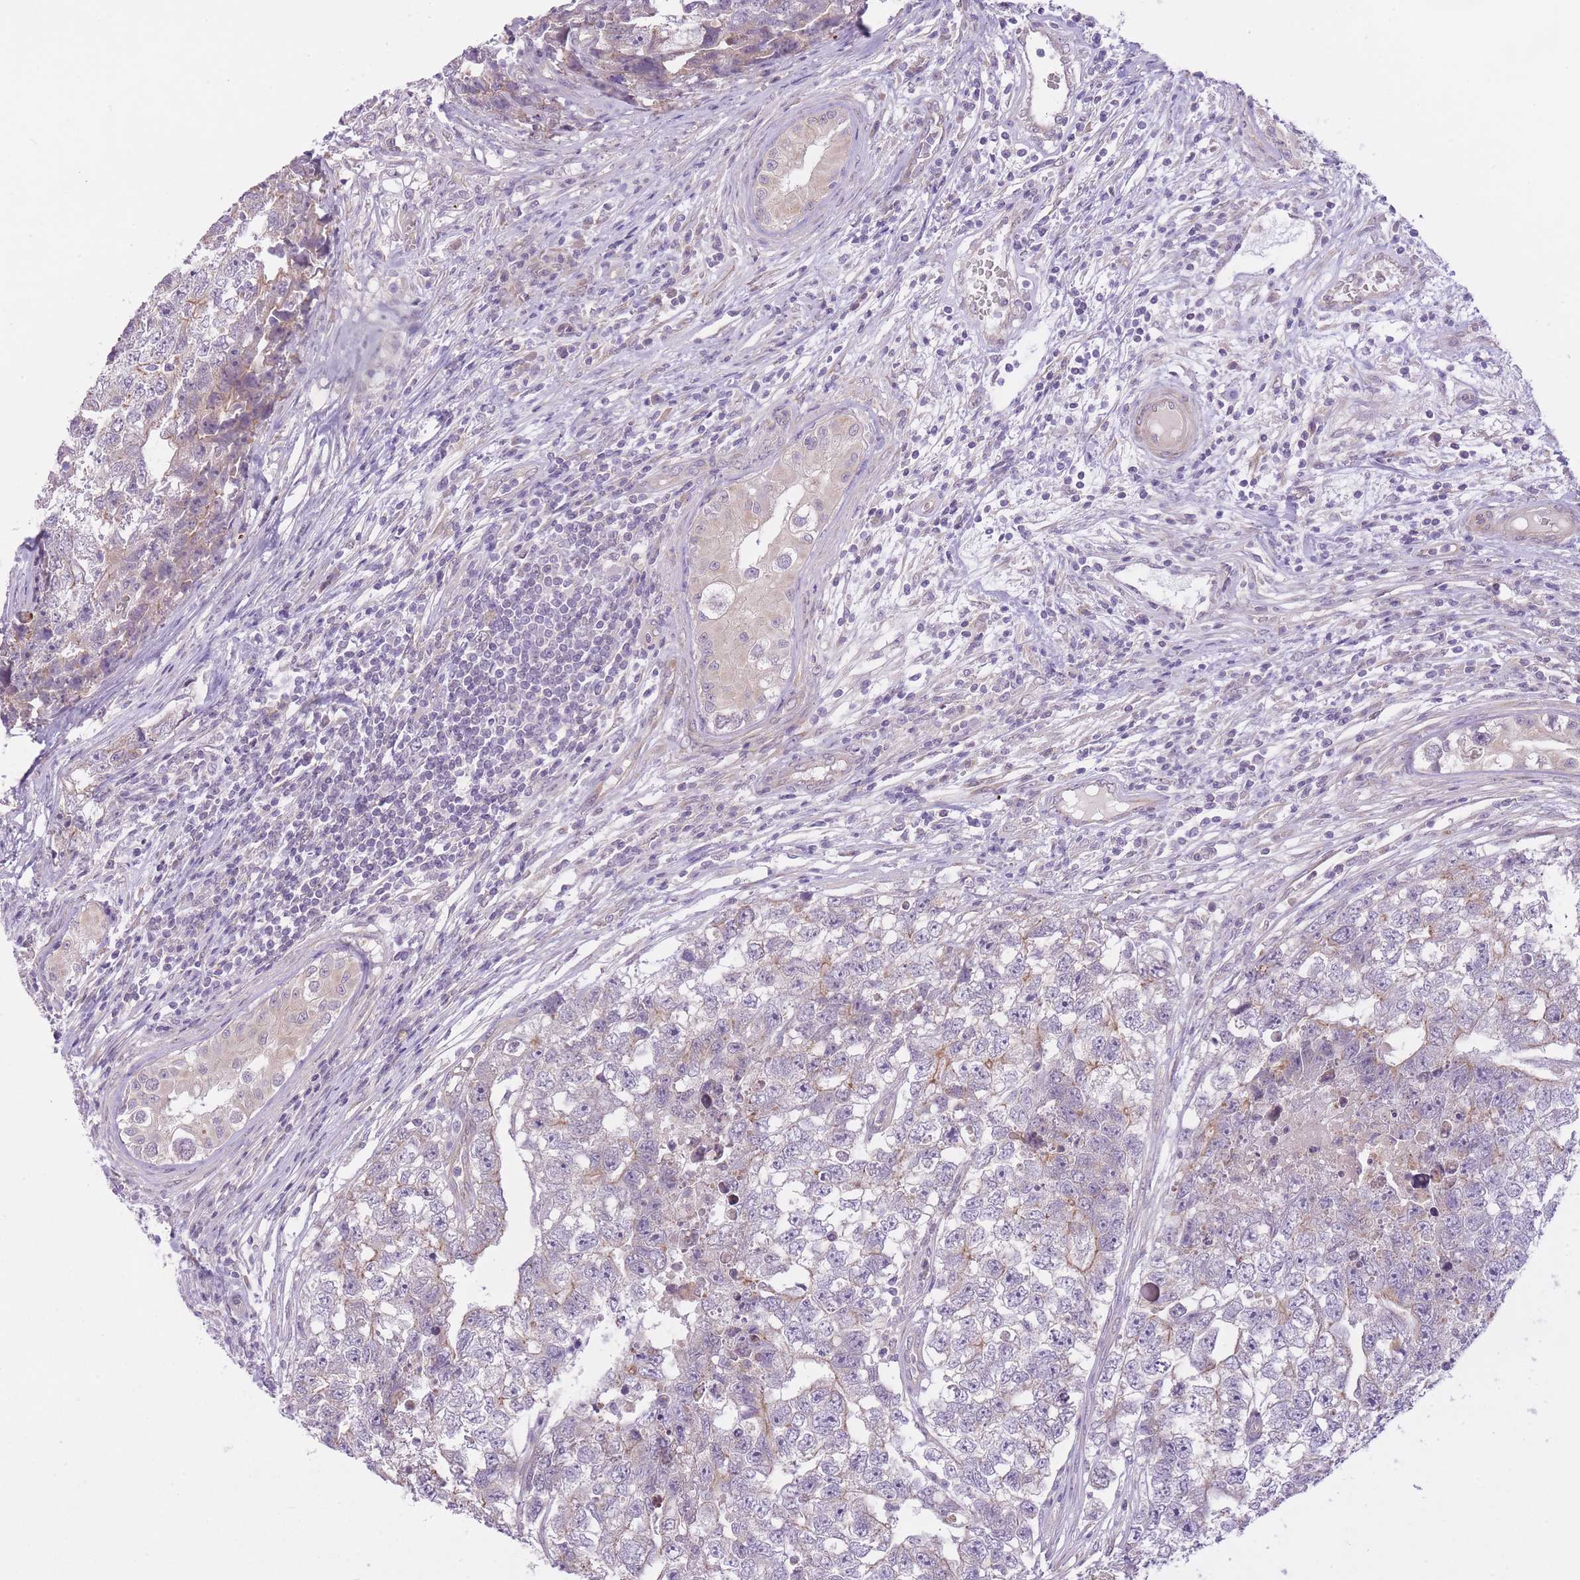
{"staining": {"intensity": "moderate", "quantity": "<25%", "location": "cytoplasmic/membranous"}, "tissue": "testis cancer", "cell_type": "Tumor cells", "image_type": "cancer", "snomed": [{"axis": "morphology", "description": "Carcinoma, Embryonal, NOS"}, {"axis": "topography", "description": "Testis"}], "caption": "The histopathology image shows staining of testis cancer, revealing moderate cytoplasmic/membranous protein positivity (brown color) within tumor cells.", "gene": "REV1", "patient": {"sex": "male", "age": 22}}